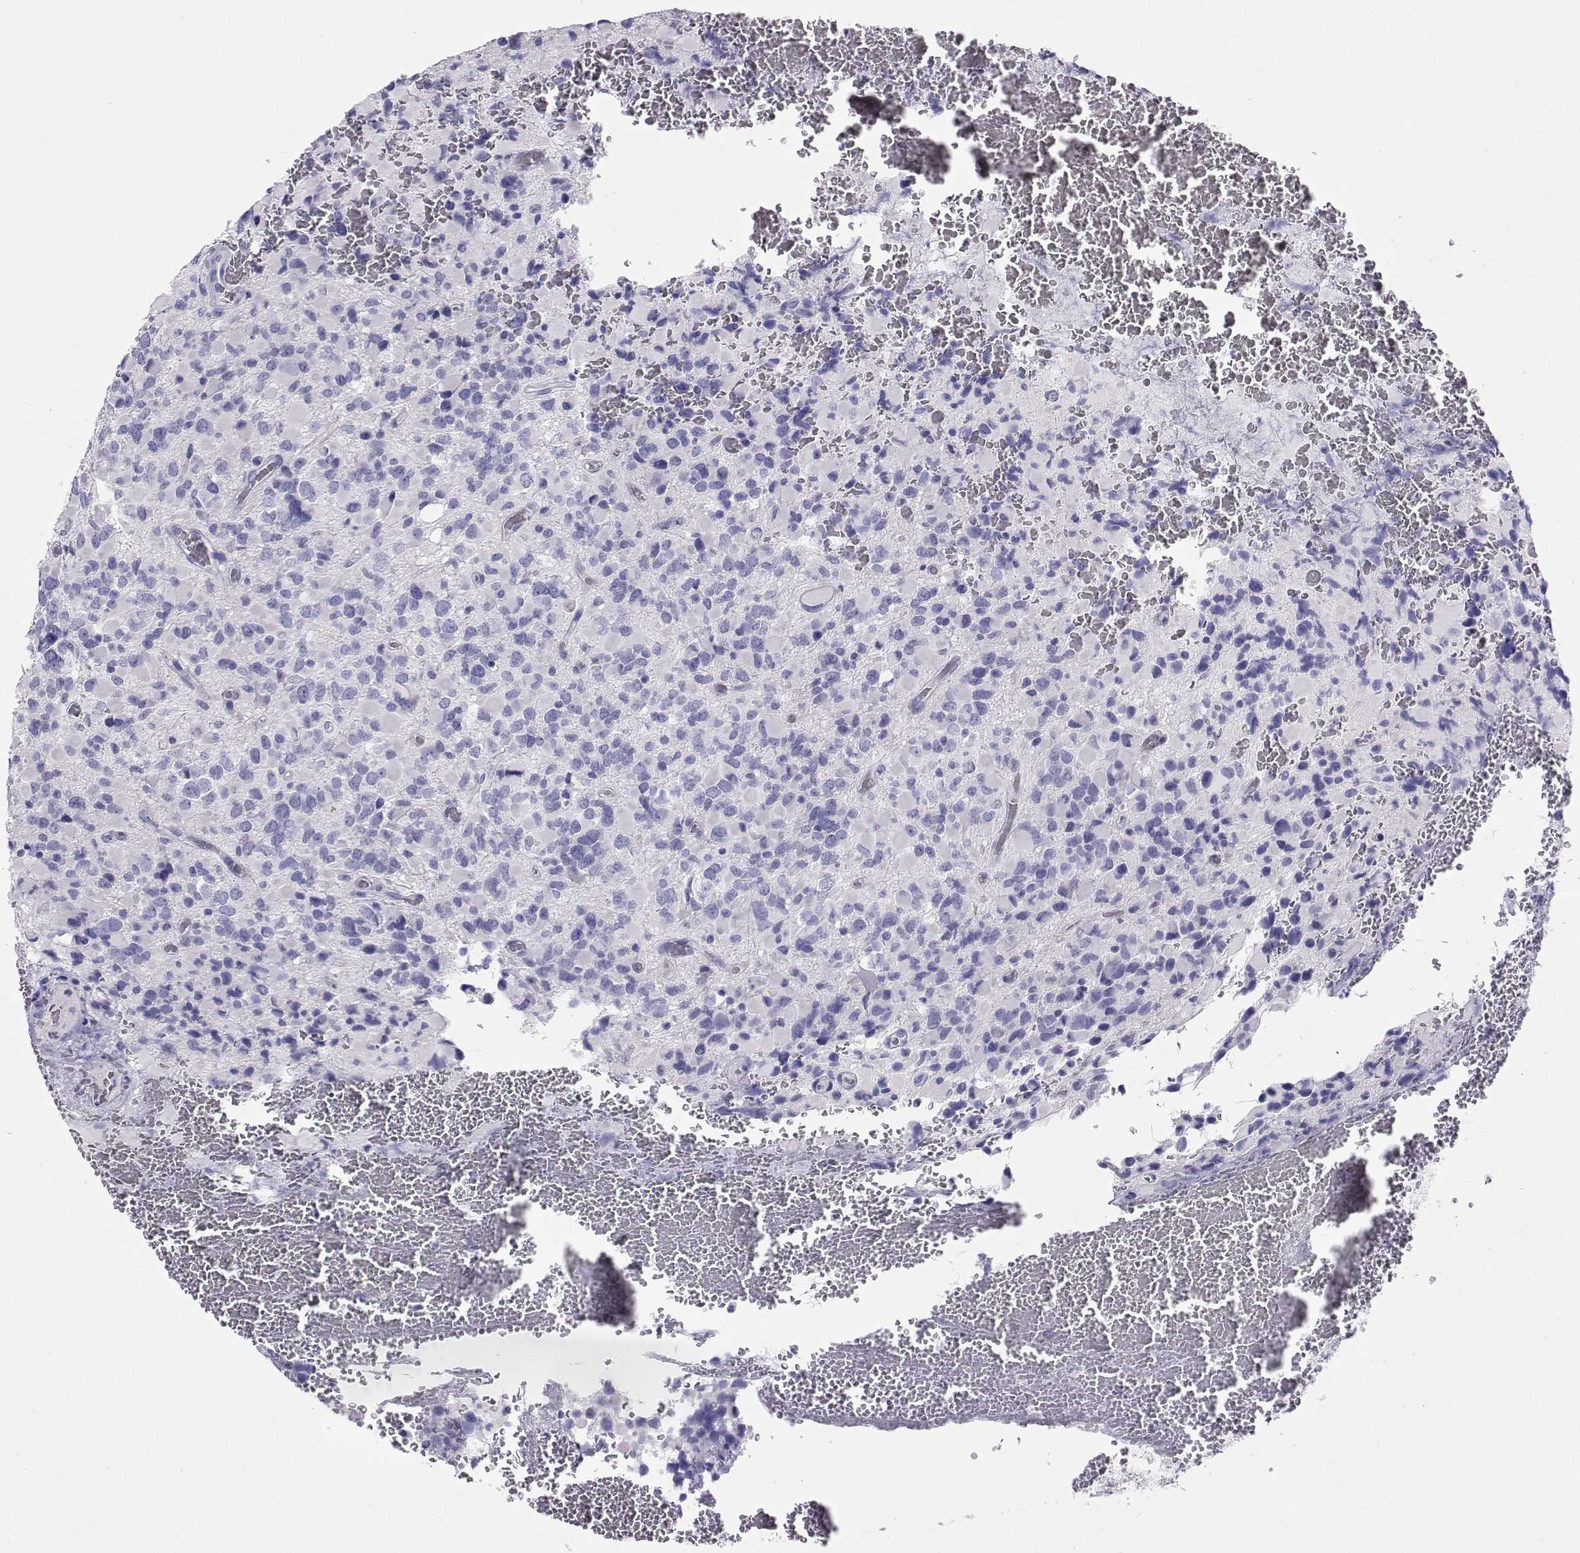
{"staining": {"intensity": "negative", "quantity": "none", "location": "none"}, "tissue": "glioma", "cell_type": "Tumor cells", "image_type": "cancer", "snomed": [{"axis": "morphology", "description": "Glioma, malignant, High grade"}, {"axis": "topography", "description": "Brain"}], "caption": "Protein analysis of malignant glioma (high-grade) shows no significant staining in tumor cells.", "gene": "PLIN4", "patient": {"sex": "female", "age": 40}}